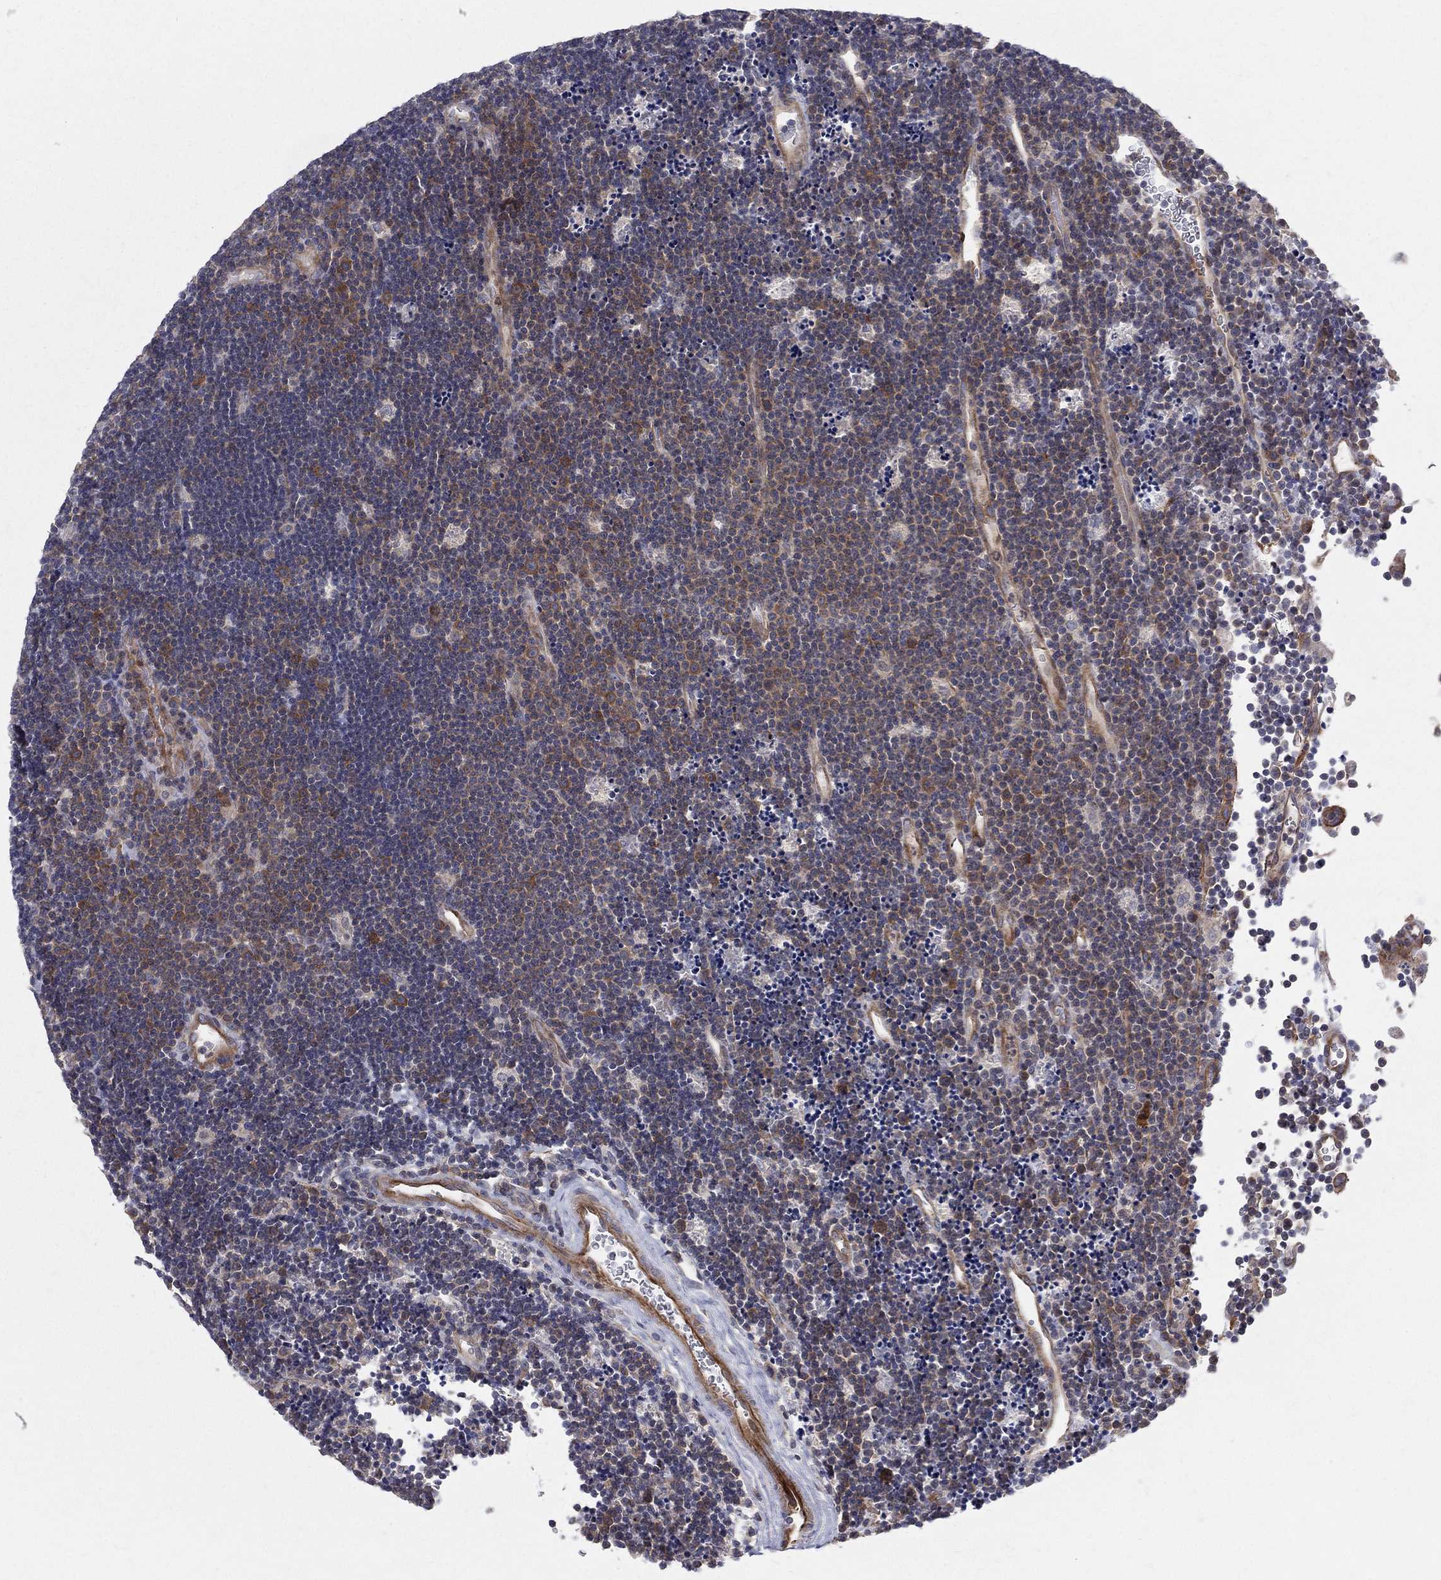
{"staining": {"intensity": "moderate", "quantity": "<25%", "location": "cytoplasmic/membranous"}, "tissue": "lymphoma", "cell_type": "Tumor cells", "image_type": "cancer", "snomed": [{"axis": "morphology", "description": "Malignant lymphoma, non-Hodgkin's type, Low grade"}, {"axis": "topography", "description": "Brain"}], "caption": "The image reveals staining of low-grade malignant lymphoma, non-Hodgkin's type, revealing moderate cytoplasmic/membranous protein expression (brown color) within tumor cells.", "gene": "POMZP3", "patient": {"sex": "female", "age": 66}}